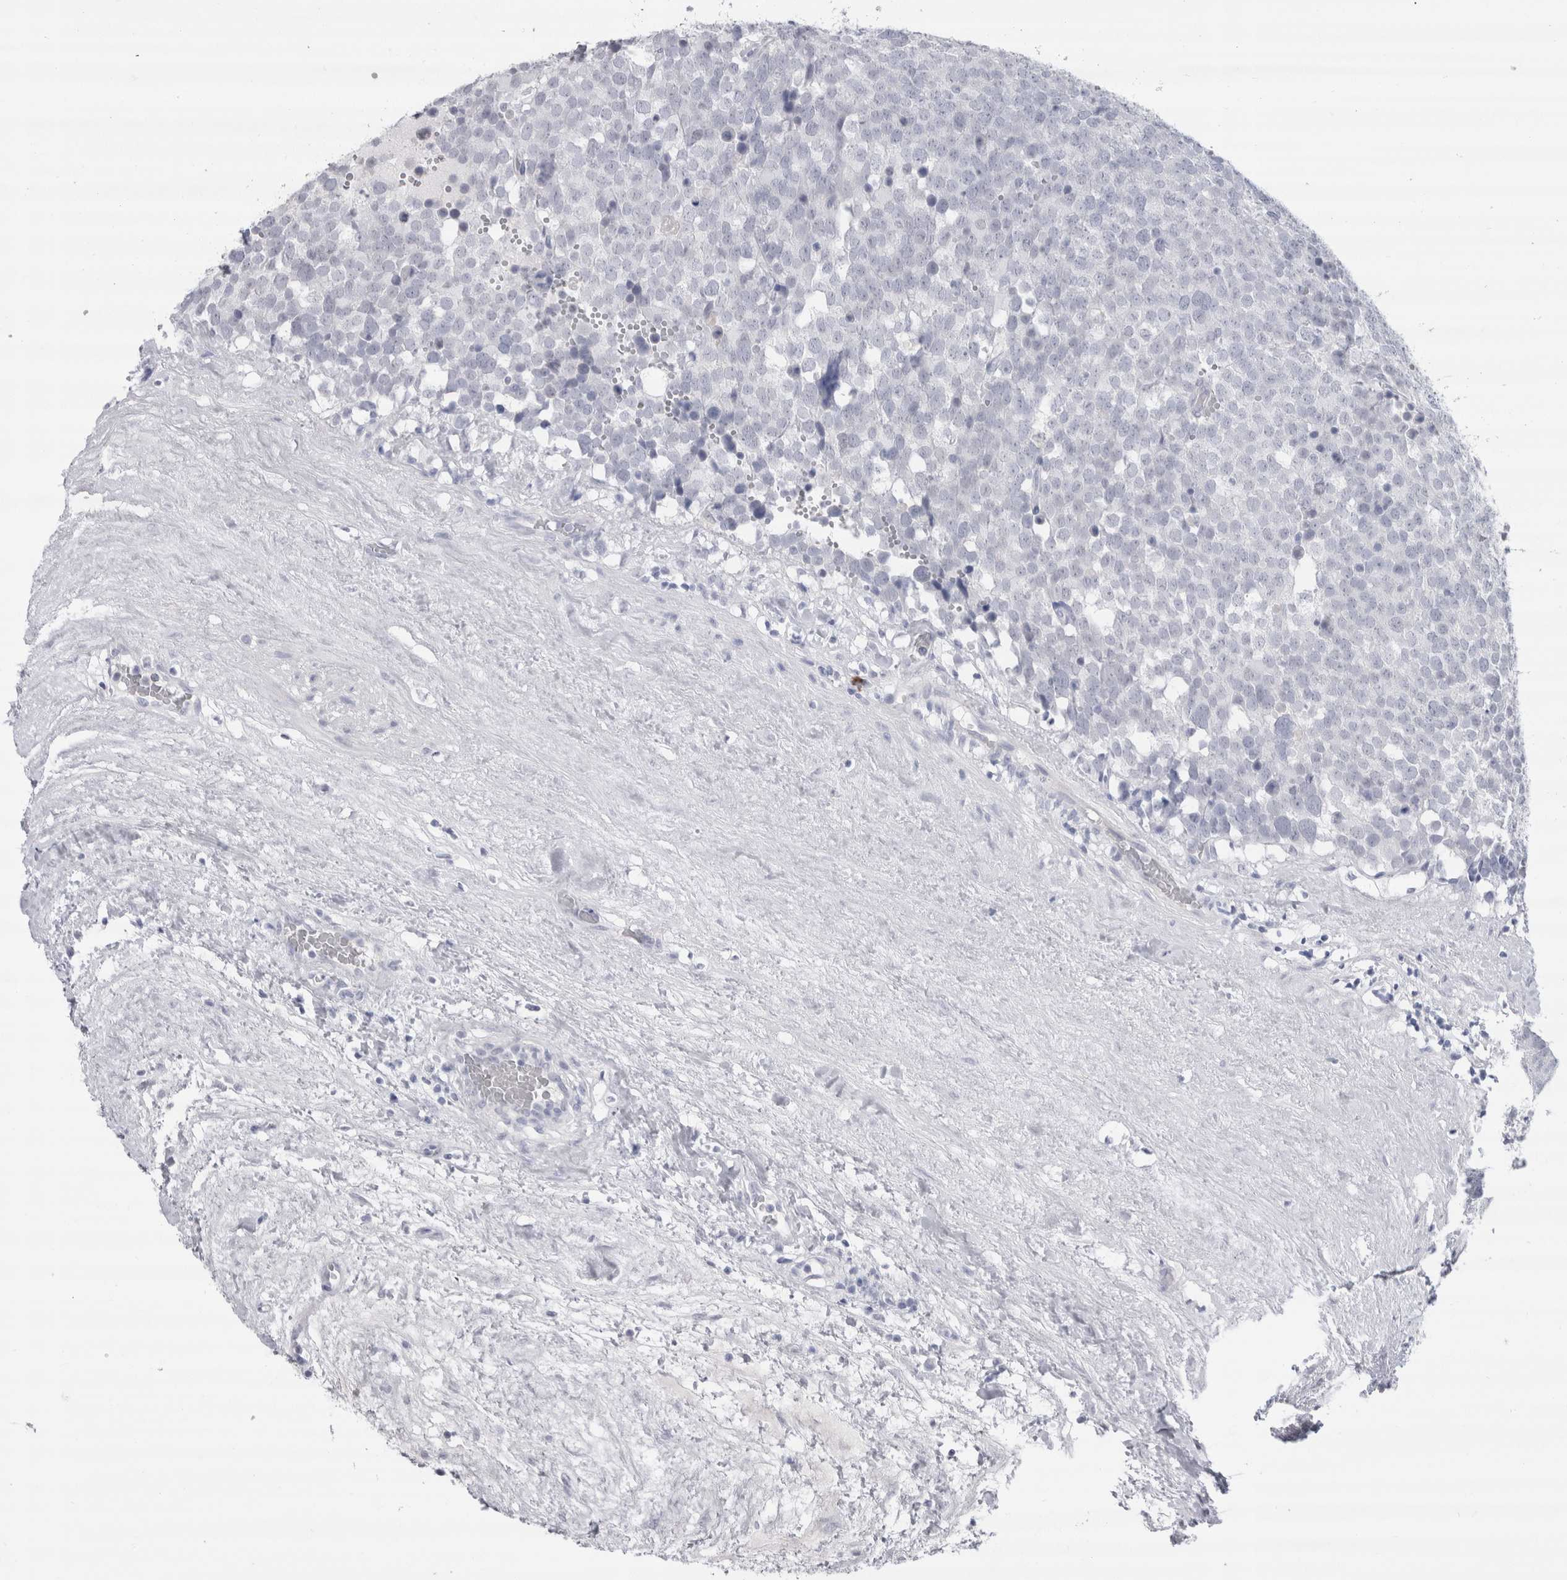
{"staining": {"intensity": "negative", "quantity": "none", "location": "none"}, "tissue": "testis cancer", "cell_type": "Tumor cells", "image_type": "cancer", "snomed": [{"axis": "morphology", "description": "Seminoma, NOS"}, {"axis": "topography", "description": "Testis"}], "caption": "High power microscopy photomicrograph of an immunohistochemistry image of seminoma (testis), revealing no significant staining in tumor cells. (IHC, brightfield microscopy, high magnification).", "gene": "CDH17", "patient": {"sex": "male", "age": 71}}